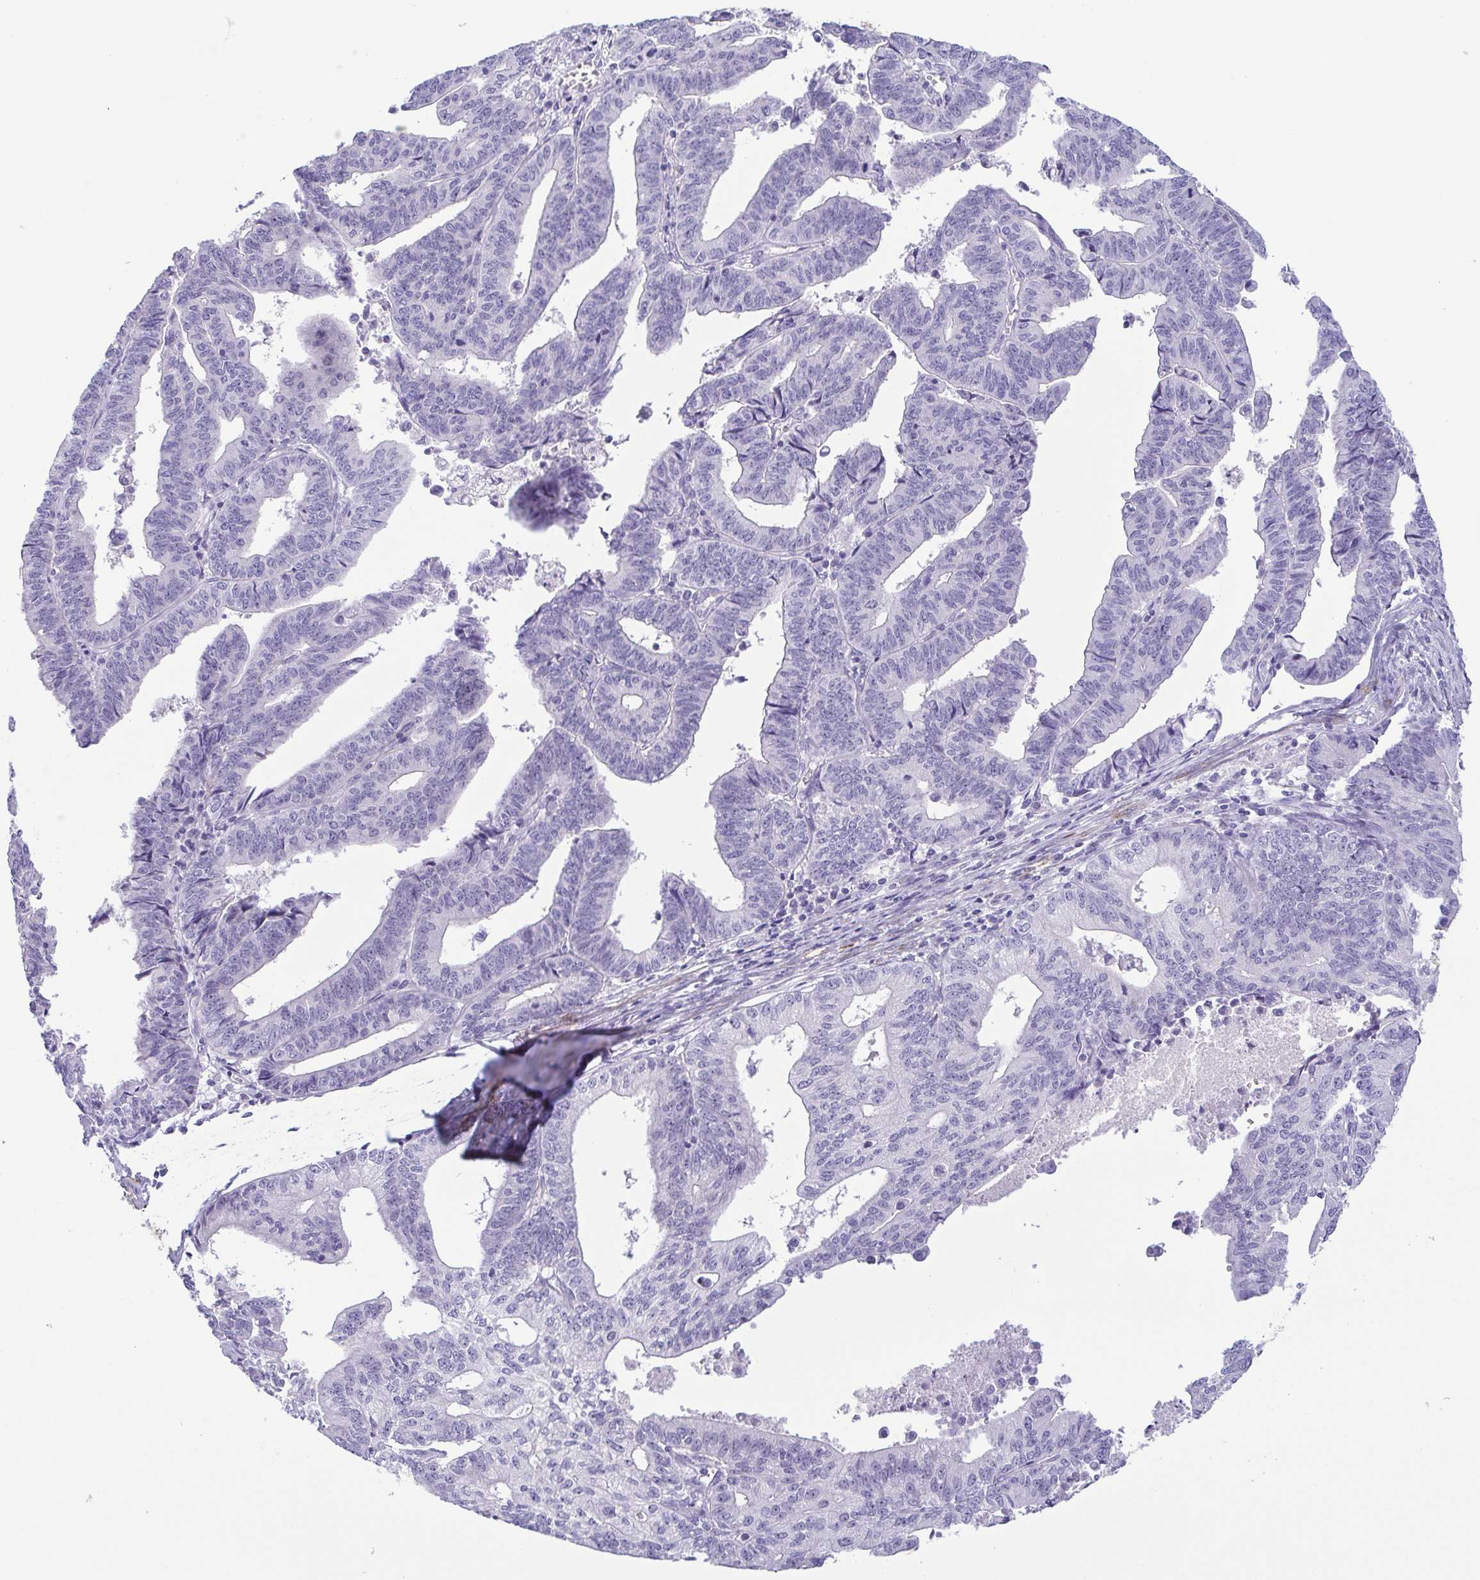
{"staining": {"intensity": "negative", "quantity": "none", "location": "none"}, "tissue": "endometrial cancer", "cell_type": "Tumor cells", "image_type": "cancer", "snomed": [{"axis": "morphology", "description": "Adenocarcinoma, NOS"}, {"axis": "topography", "description": "Endometrium"}], "caption": "The micrograph demonstrates no staining of tumor cells in endometrial cancer.", "gene": "MYL7", "patient": {"sex": "female", "age": 65}}